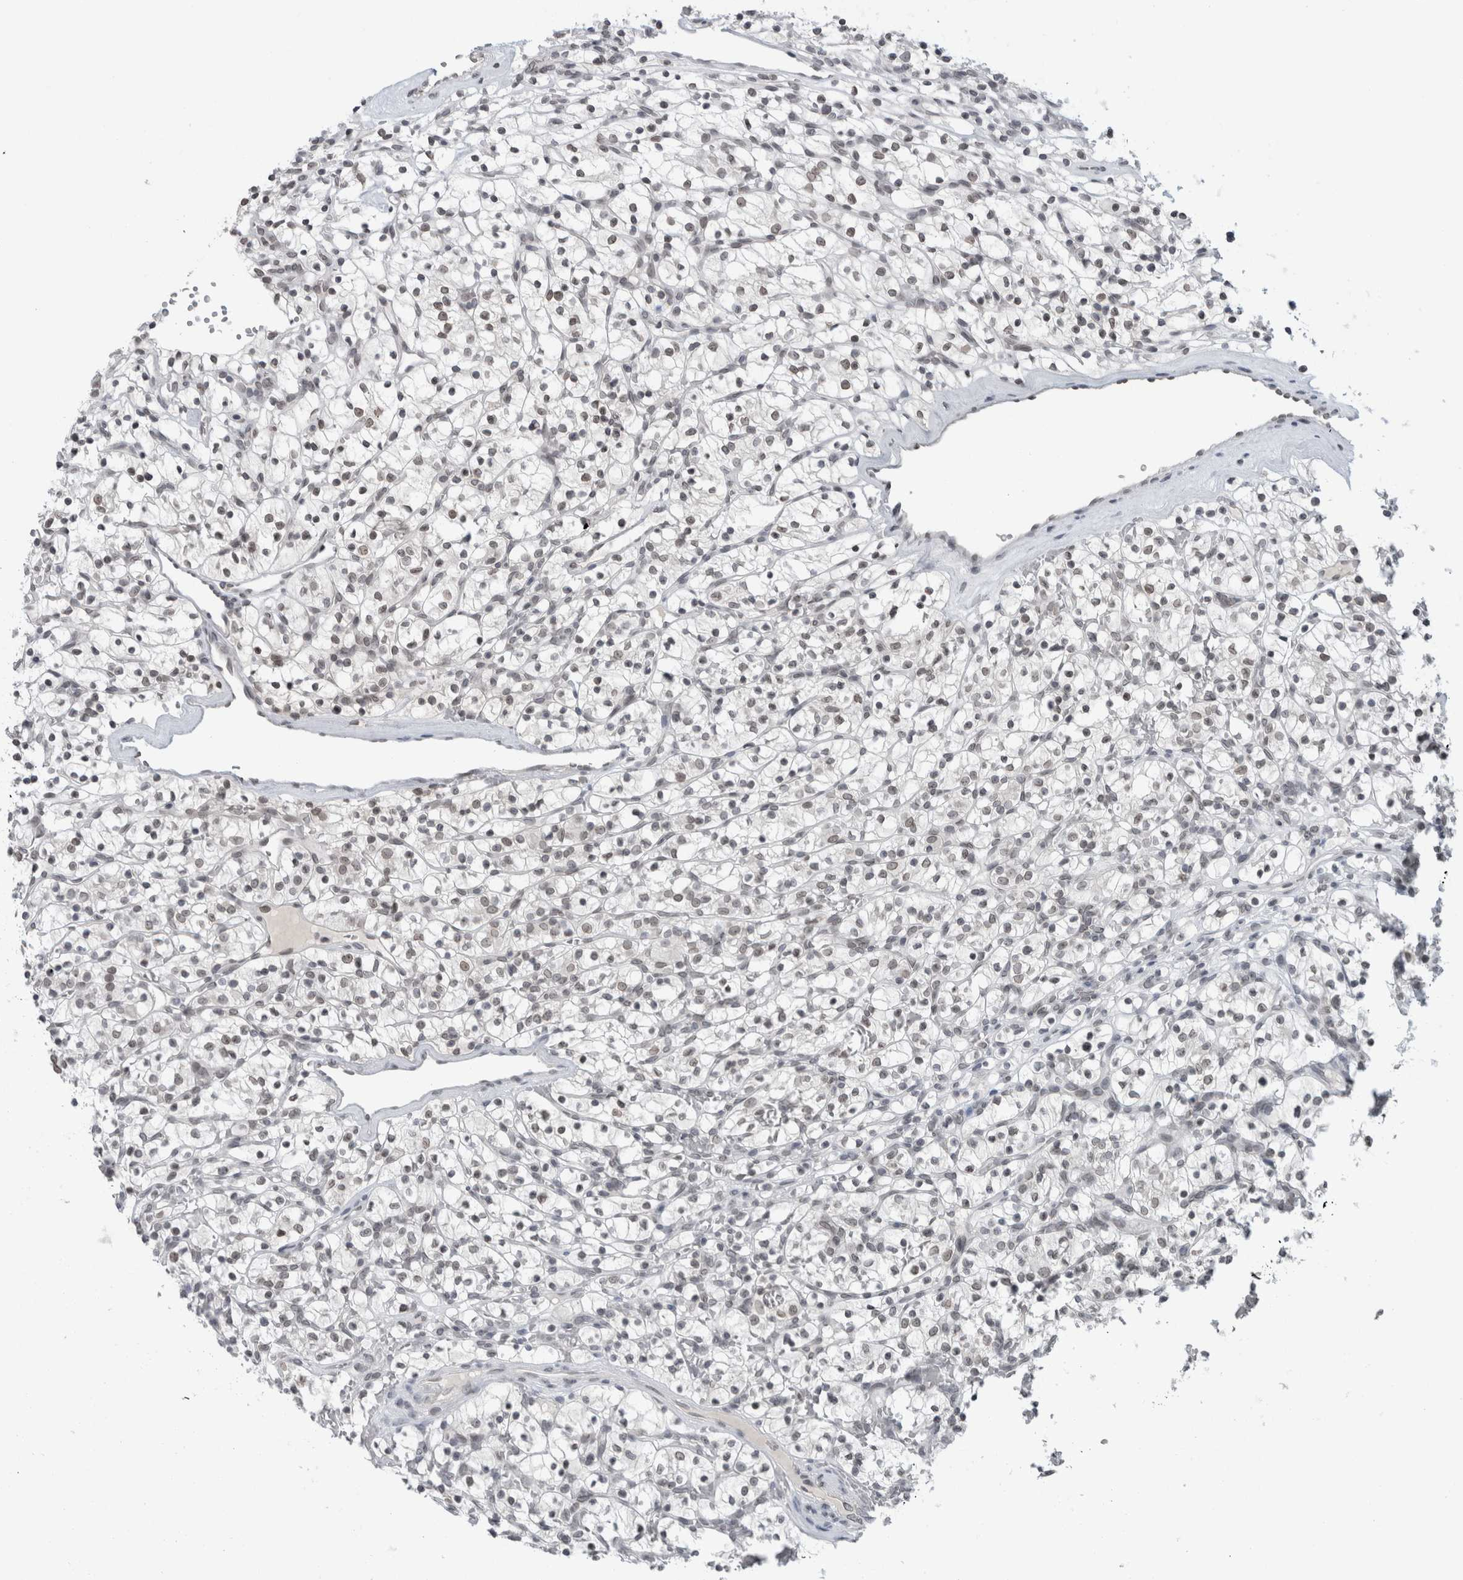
{"staining": {"intensity": "negative", "quantity": "none", "location": "none"}, "tissue": "renal cancer", "cell_type": "Tumor cells", "image_type": "cancer", "snomed": [{"axis": "morphology", "description": "Adenocarcinoma, NOS"}, {"axis": "topography", "description": "Kidney"}], "caption": "This is an immunohistochemistry (IHC) photomicrograph of human renal cancer (adenocarcinoma). There is no positivity in tumor cells.", "gene": "ZNF770", "patient": {"sex": "female", "age": 57}}